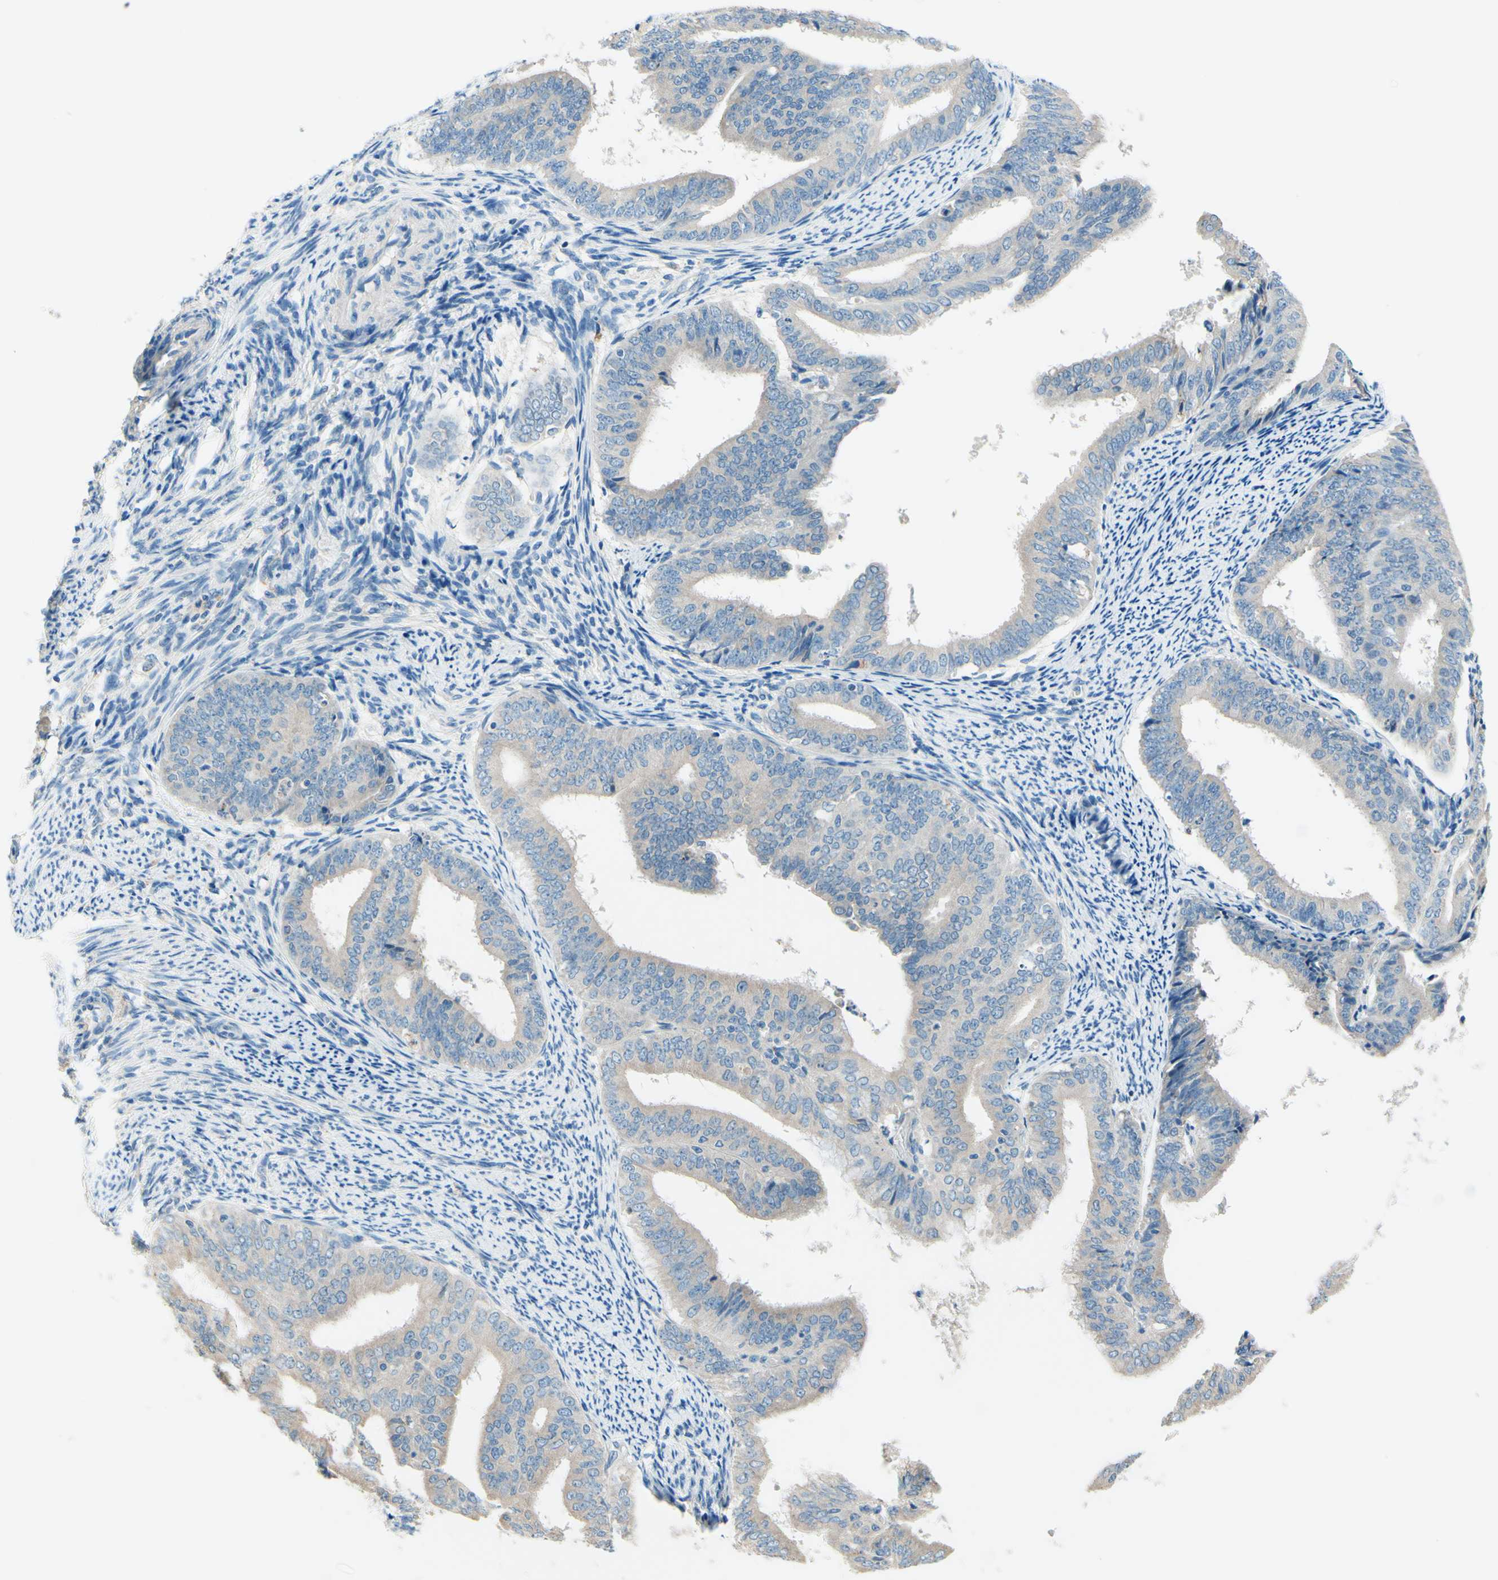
{"staining": {"intensity": "negative", "quantity": "none", "location": "none"}, "tissue": "endometrial cancer", "cell_type": "Tumor cells", "image_type": "cancer", "snomed": [{"axis": "morphology", "description": "Adenocarcinoma, NOS"}, {"axis": "topography", "description": "Endometrium"}], "caption": "This image is of endometrial cancer (adenocarcinoma) stained with immunohistochemistry to label a protein in brown with the nuclei are counter-stained blue. There is no staining in tumor cells. (DAB IHC, high magnification).", "gene": "PASD1", "patient": {"sex": "female", "age": 63}}